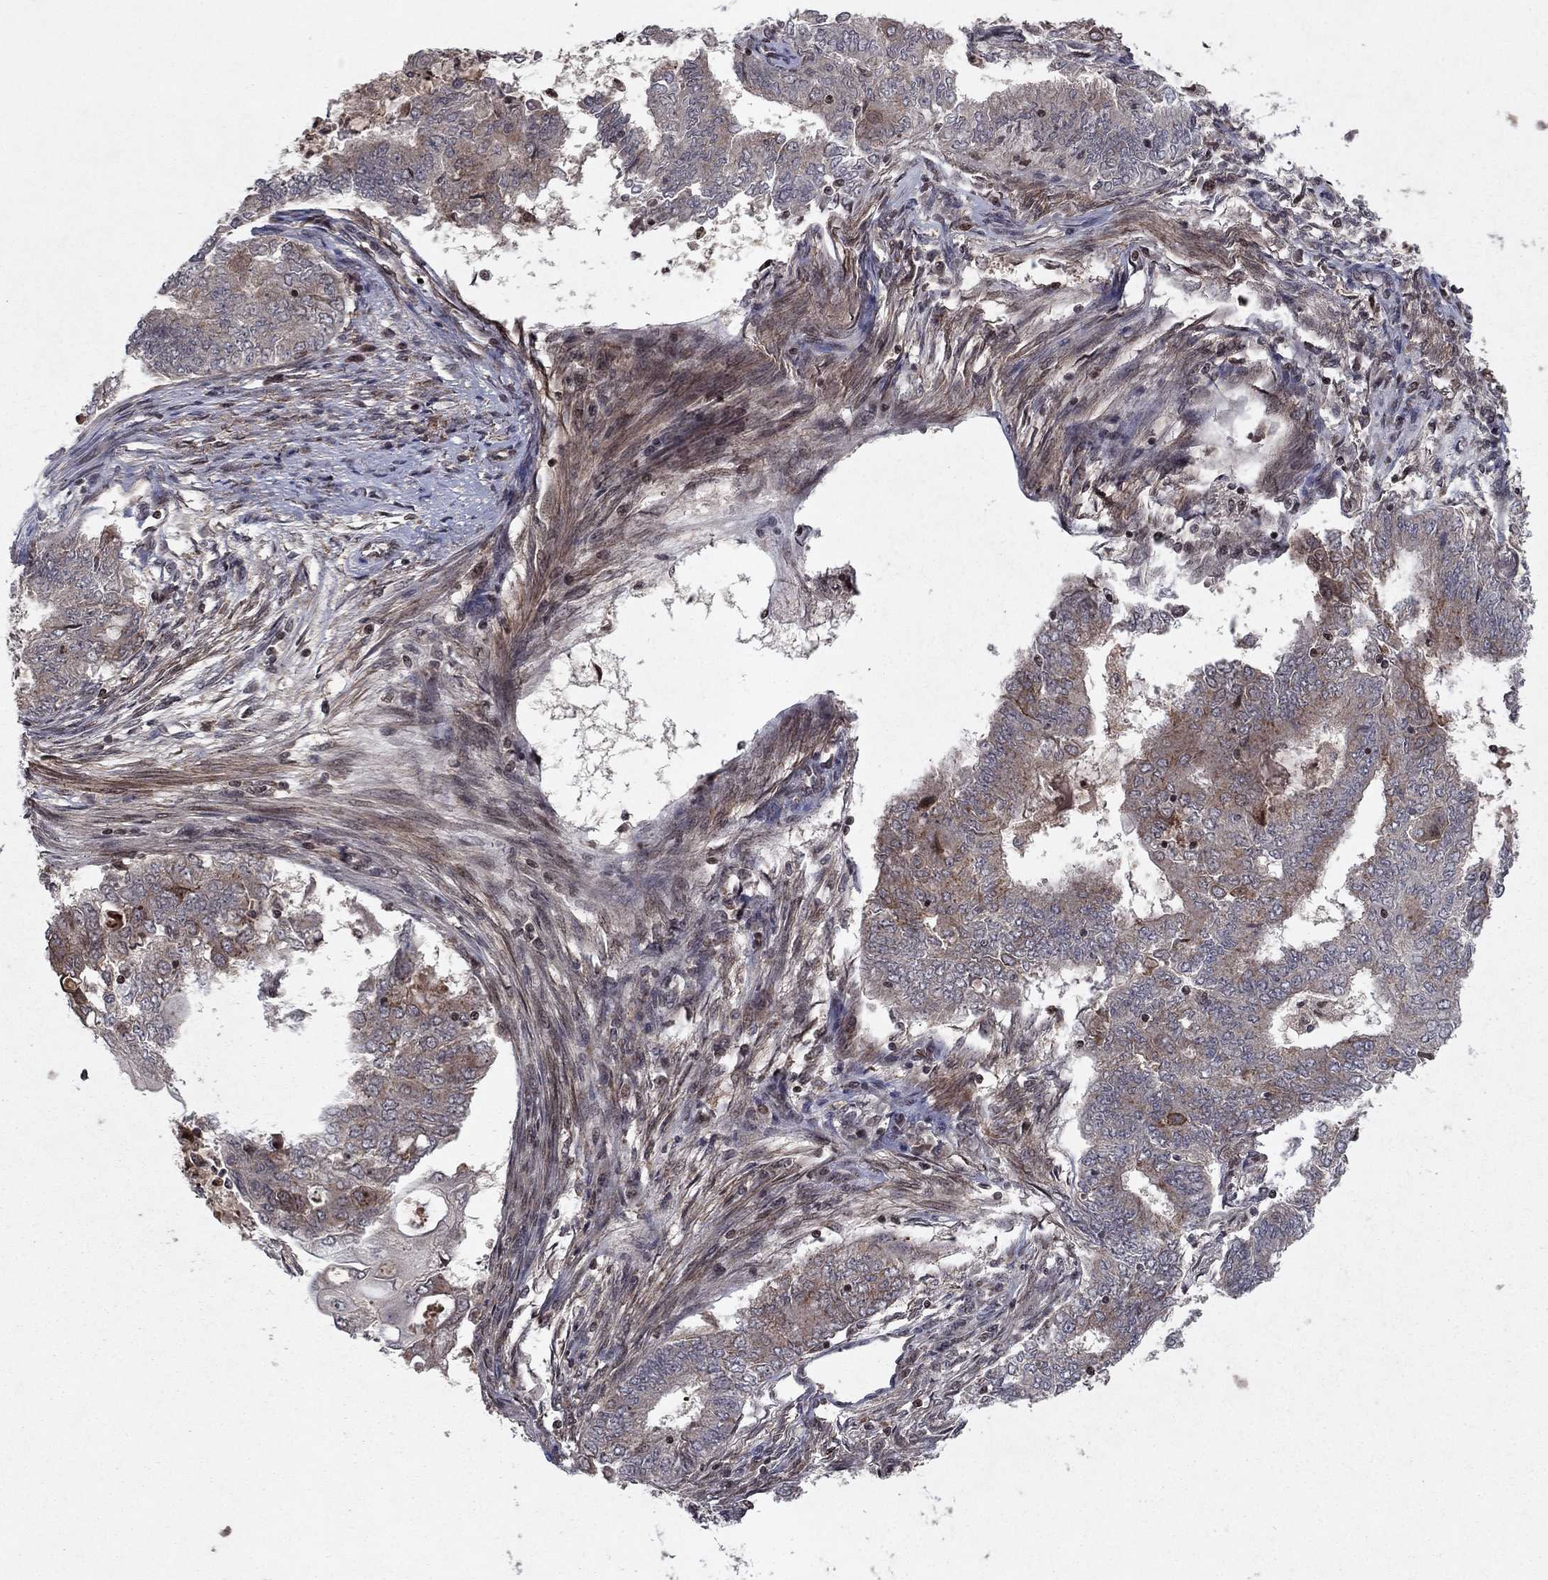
{"staining": {"intensity": "moderate", "quantity": "<25%", "location": "cytoplasmic/membranous"}, "tissue": "endometrial cancer", "cell_type": "Tumor cells", "image_type": "cancer", "snomed": [{"axis": "morphology", "description": "Adenocarcinoma, NOS"}, {"axis": "topography", "description": "Endometrium"}], "caption": "Endometrial cancer (adenocarcinoma) was stained to show a protein in brown. There is low levels of moderate cytoplasmic/membranous staining in approximately <25% of tumor cells. Using DAB (3,3'-diaminobenzidine) (brown) and hematoxylin (blue) stains, captured at high magnification using brightfield microscopy.", "gene": "SORBS1", "patient": {"sex": "female", "age": 62}}